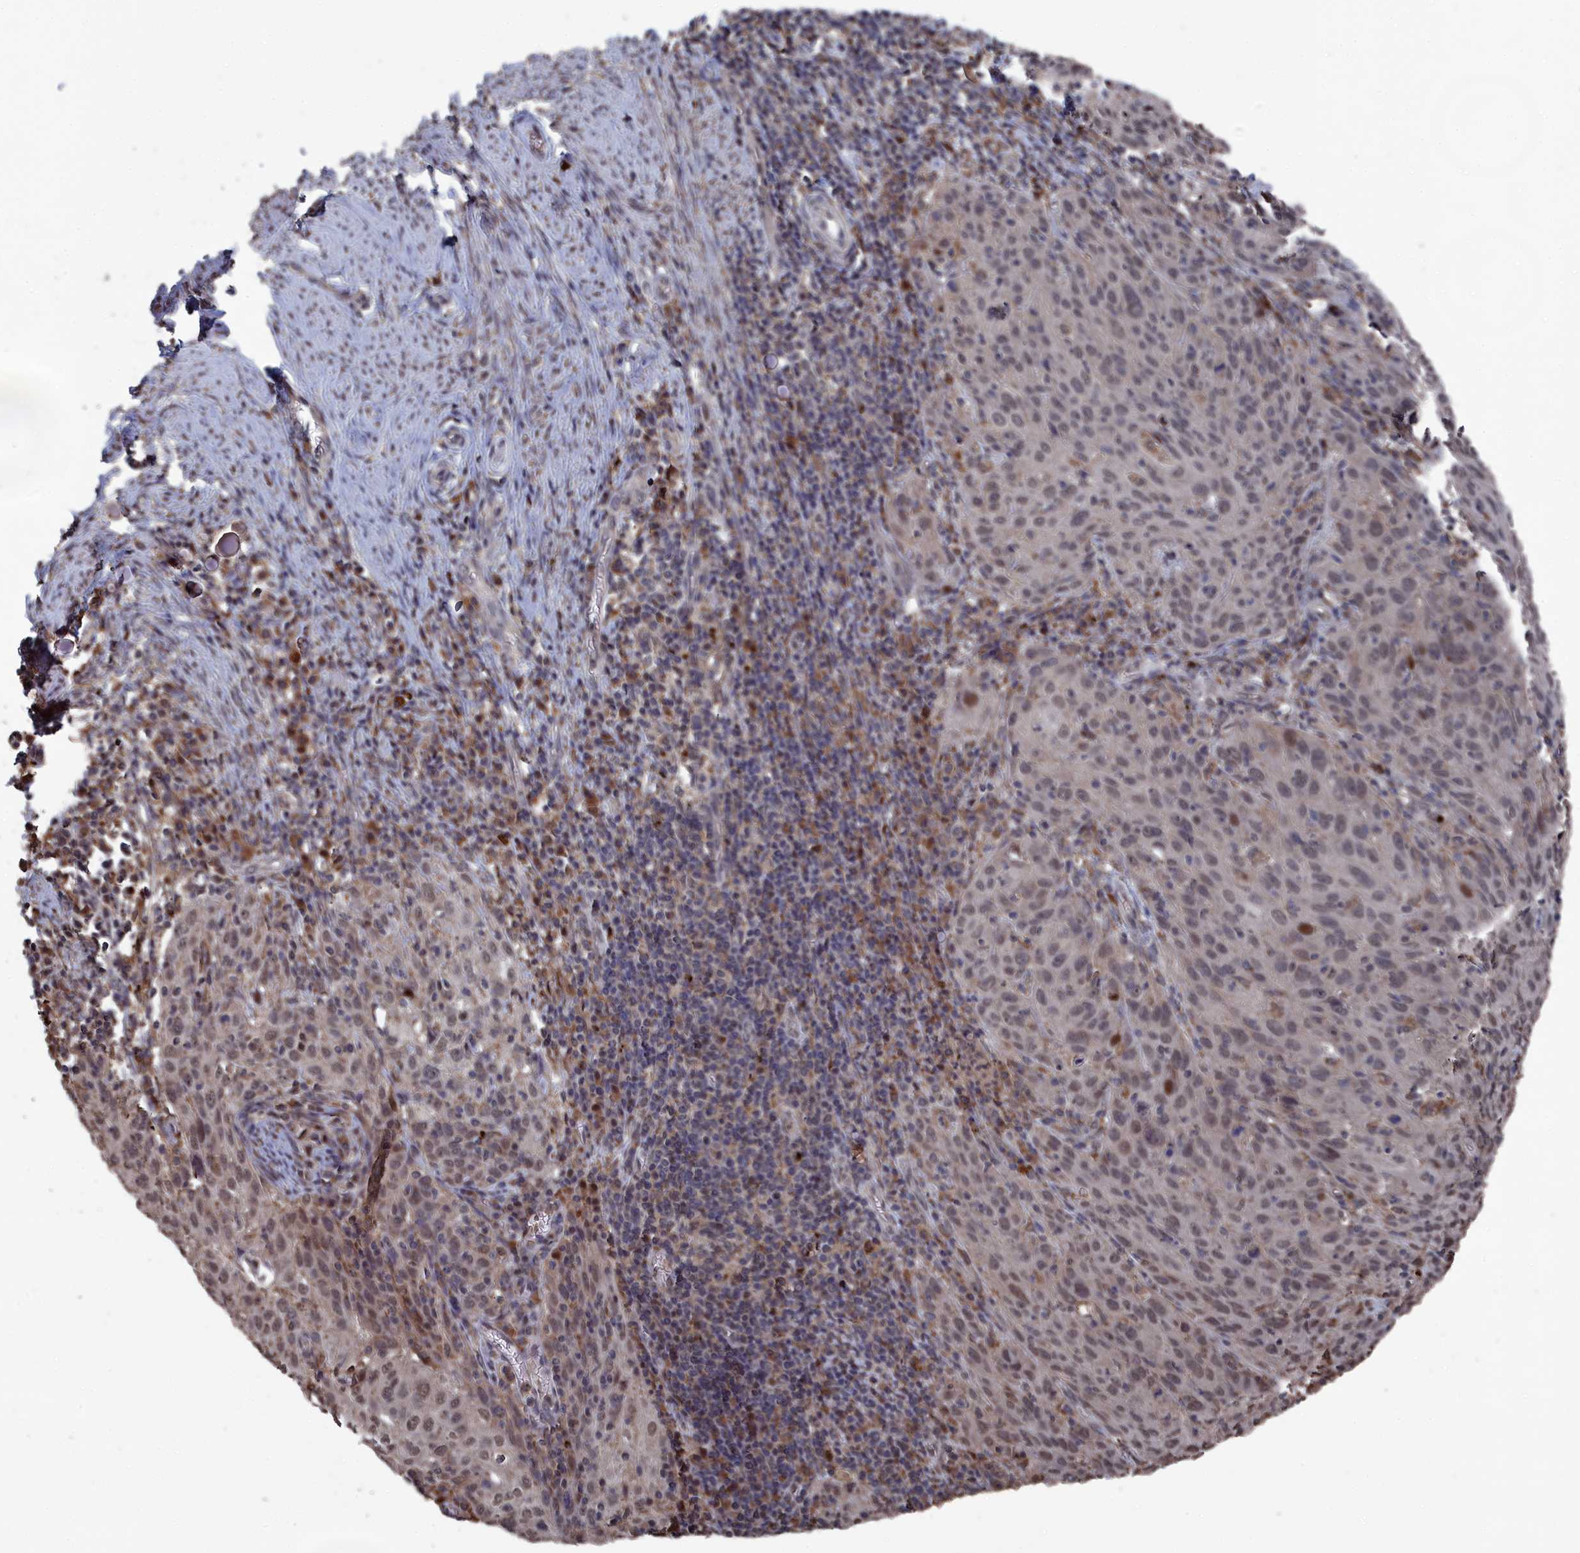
{"staining": {"intensity": "weak", "quantity": ">75%", "location": "nuclear"}, "tissue": "cervical cancer", "cell_type": "Tumor cells", "image_type": "cancer", "snomed": [{"axis": "morphology", "description": "Squamous cell carcinoma, NOS"}, {"axis": "topography", "description": "Cervix"}], "caption": "Brown immunohistochemical staining in human cervical squamous cell carcinoma shows weak nuclear expression in approximately >75% of tumor cells.", "gene": "CEACAM21", "patient": {"sex": "female", "age": 50}}